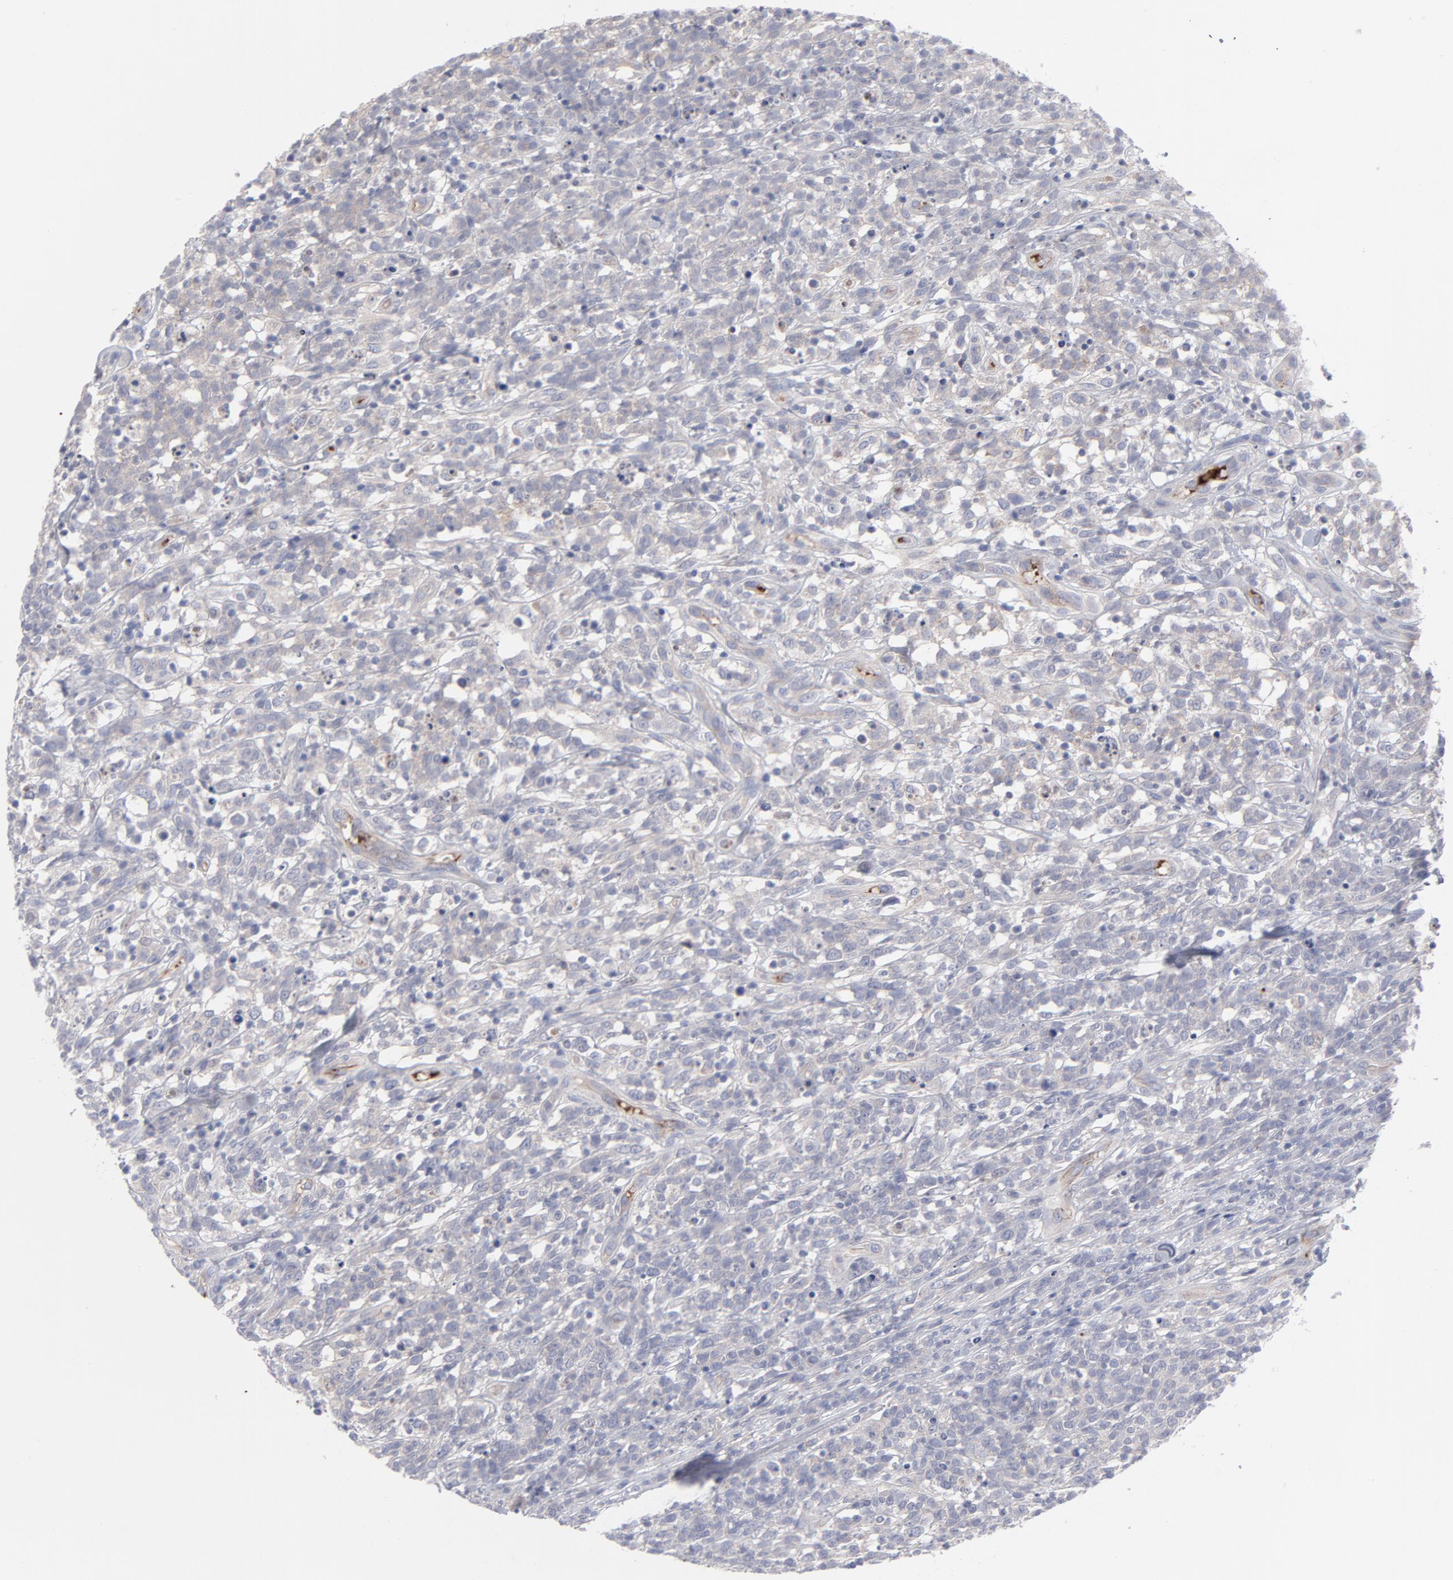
{"staining": {"intensity": "negative", "quantity": "none", "location": "none"}, "tissue": "lymphoma", "cell_type": "Tumor cells", "image_type": "cancer", "snomed": [{"axis": "morphology", "description": "Malignant lymphoma, non-Hodgkin's type, High grade"}, {"axis": "topography", "description": "Lymph node"}], "caption": "This is a micrograph of immunohistochemistry (IHC) staining of malignant lymphoma, non-Hodgkin's type (high-grade), which shows no expression in tumor cells.", "gene": "CCR3", "patient": {"sex": "female", "age": 73}}